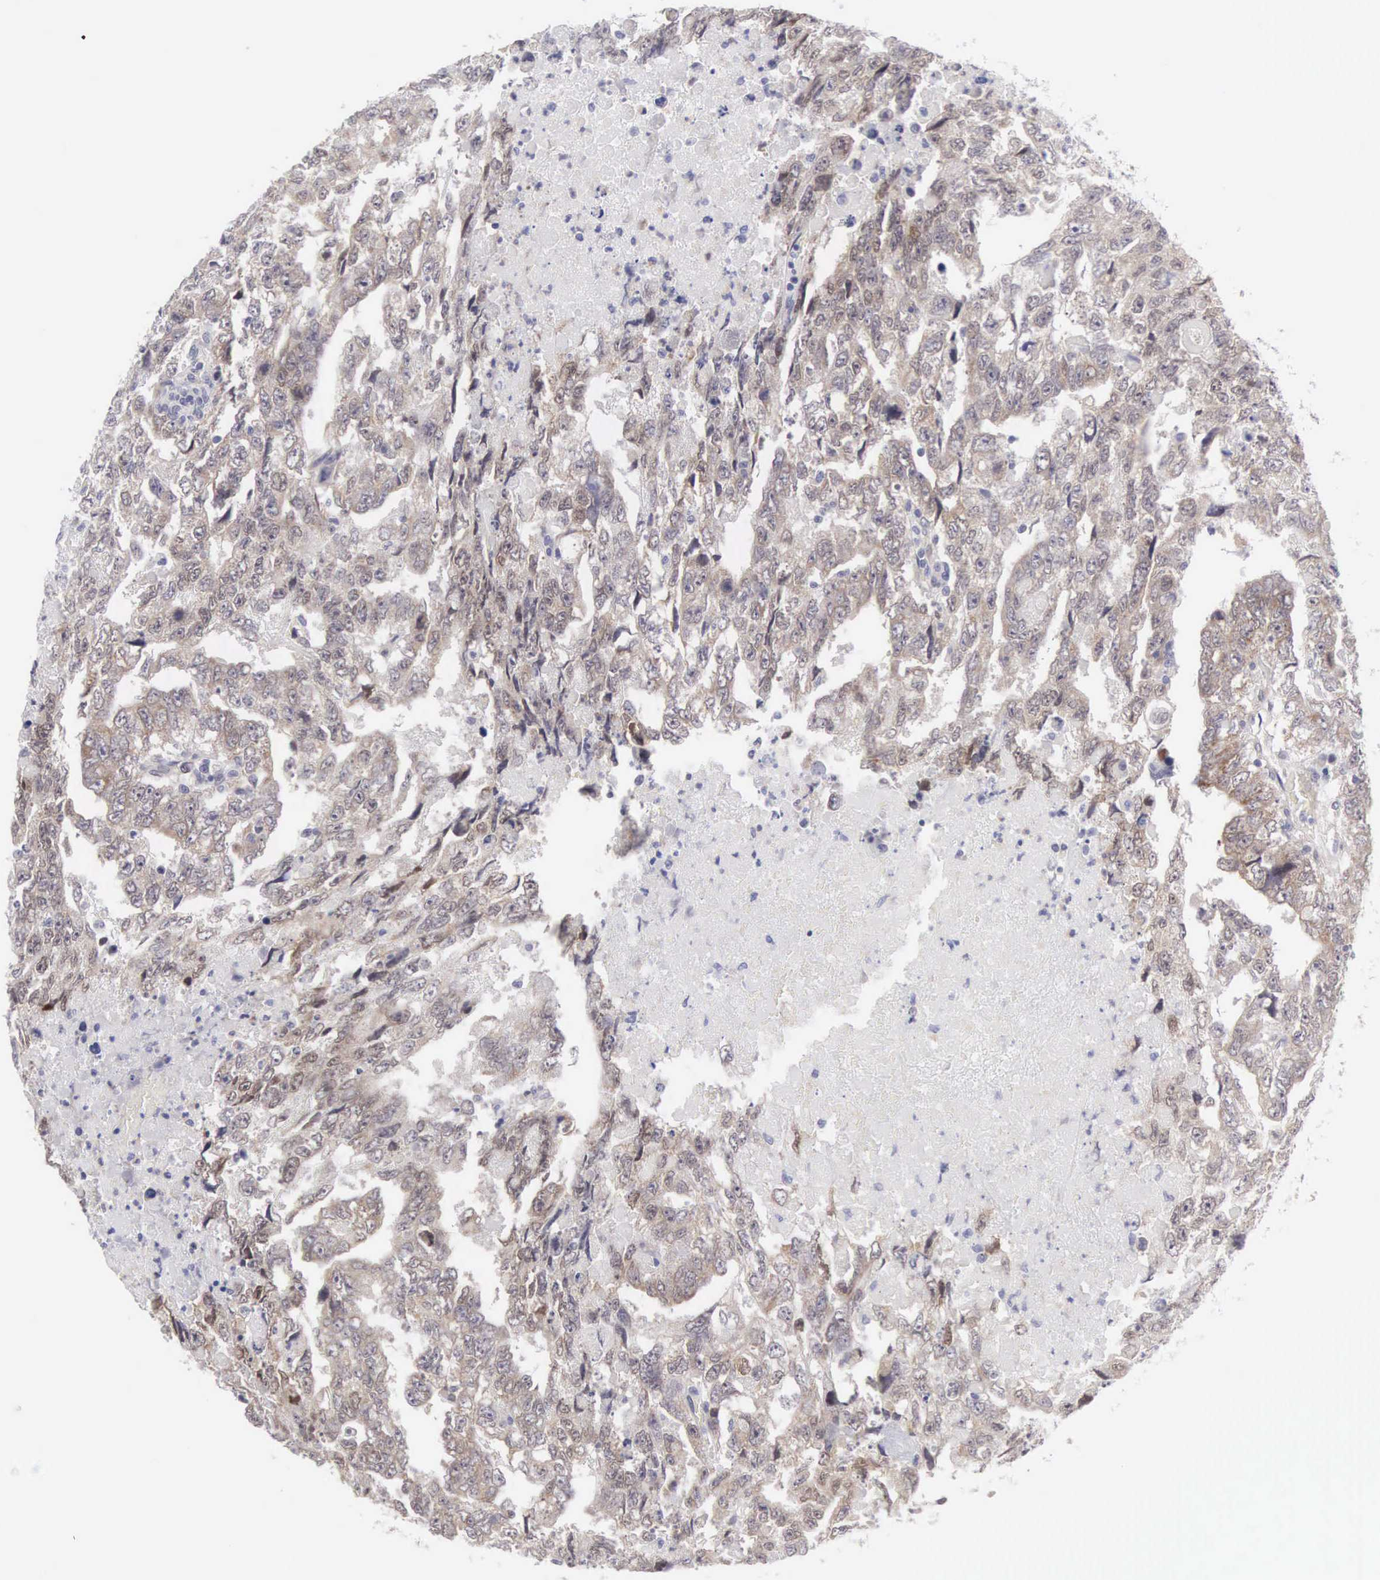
{"staining": {"intensity": "moderate", "quantity": ">75%", "location": "cytoplasmic/membranous"}, "tissue": "testis cancer", "cell_type": "Tumor cells", "image_type": "cancer", "snomed": [{"axis": "morphology", "description": "Carcinoma, Embryonal, NOS"}, {"axis": "topography", "description": "Testis"}], "caption": "IHC (DAB (3,3'-diaminobenzidine)) staining of human testis embryonal carcinoma reveals moderate cytoplasmic/membranous protein positivity in about >75% of tumor cells.", "gene": "SOX11", "patient": {"sex": "male", "age": 36}}